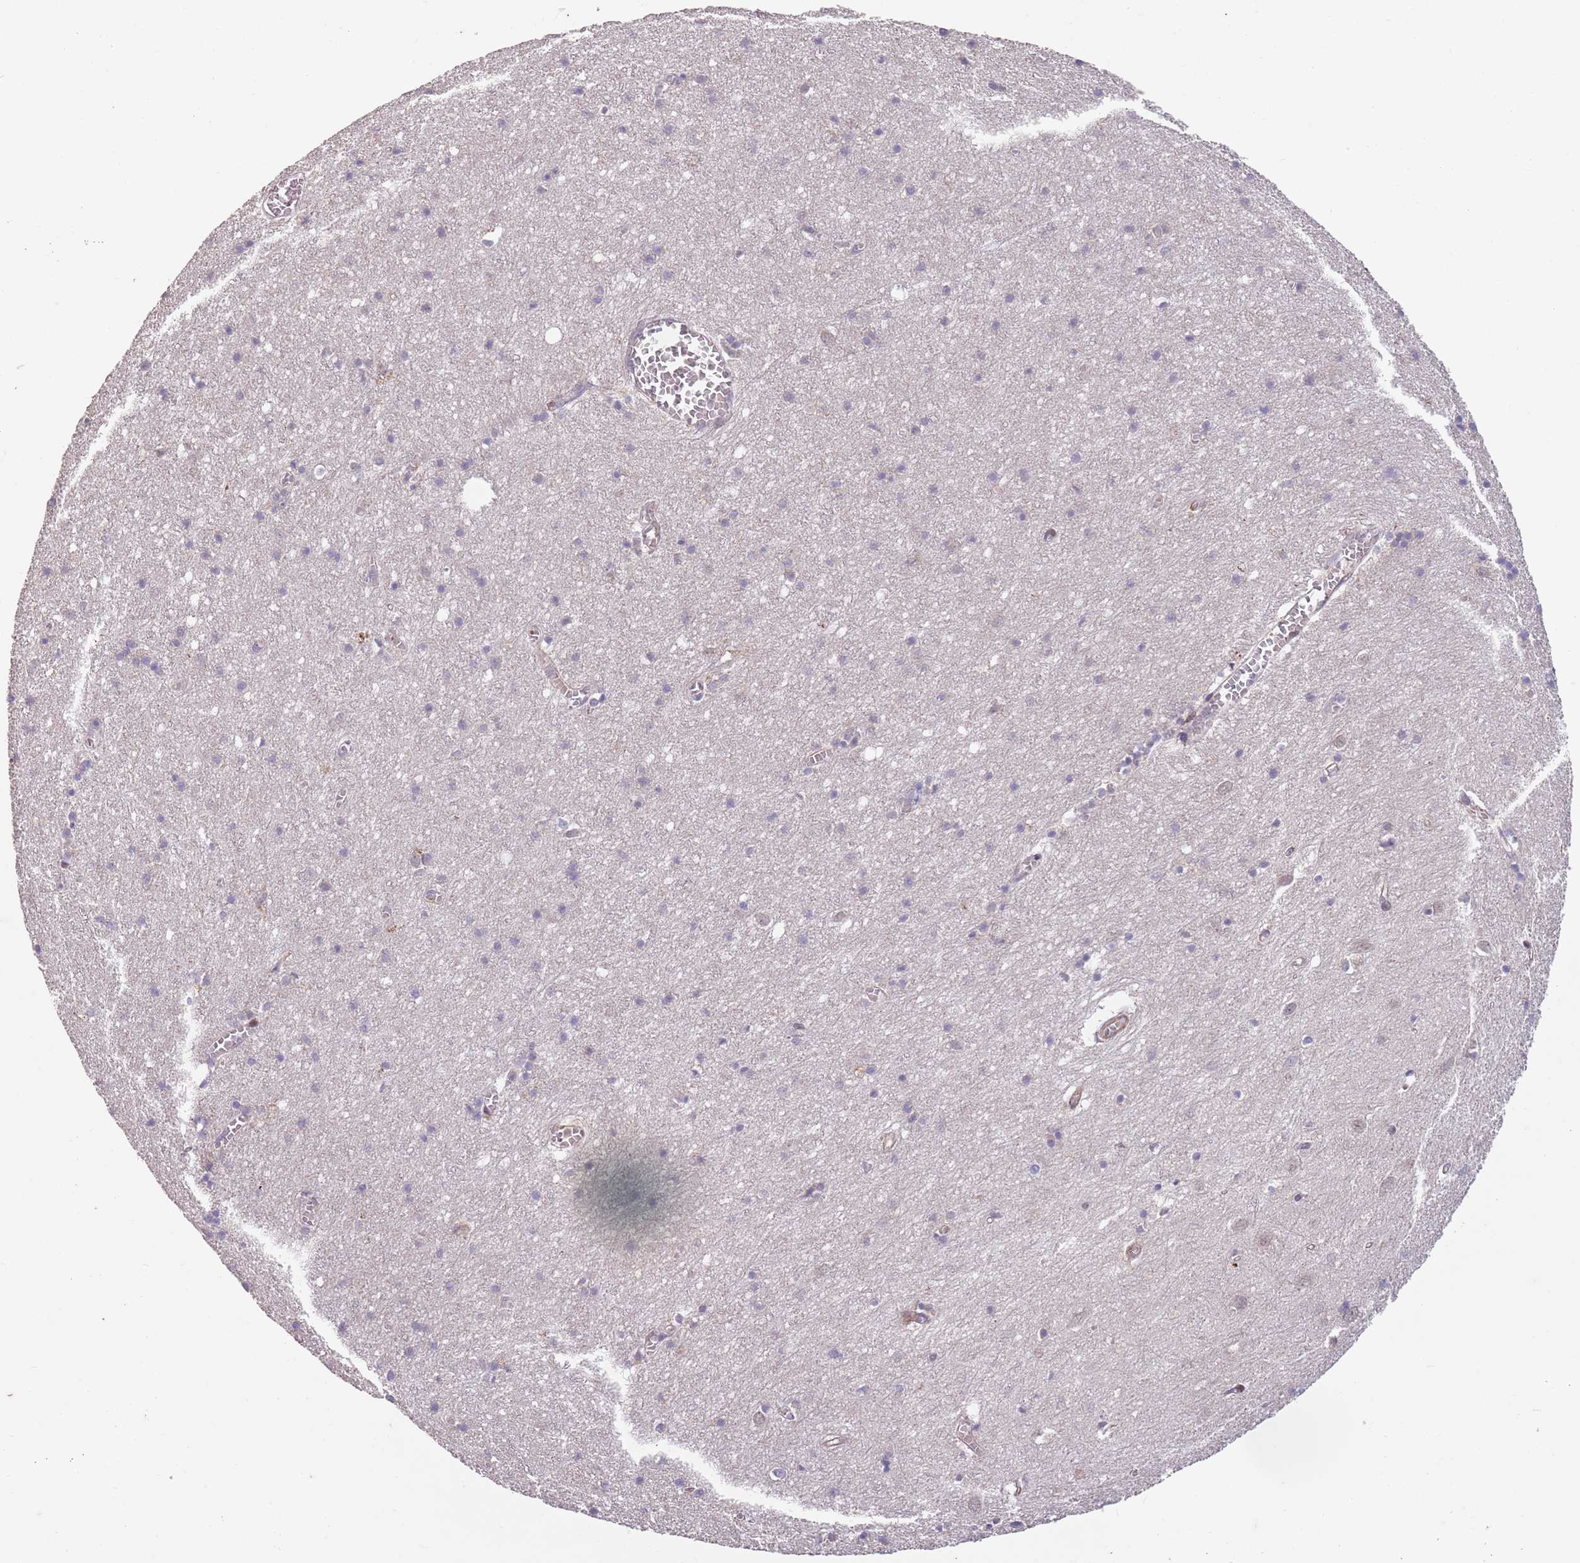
{"staining": {"intensity": "moderate", "quantity": "25%-75%", "location": "cytoplasmic/membranous"}, "tissue": "cerebral cortex", "cell_type": "Endothelial cells", "image_type": "normal", "snomed": [{"axis": "morphology", "description": "Normal tissue, NOS"}, {"axis": "topography", "description": "Cerebral cortex"}], "caption": "Endothelial cells demonstrate medium levels of moderate cytoplasmic/membranous staining in about 25%-75% of cells in unremarkable human cerebral cortex.", "gene": "CHD9", "patient": {"sex": "female", "age": 64}}